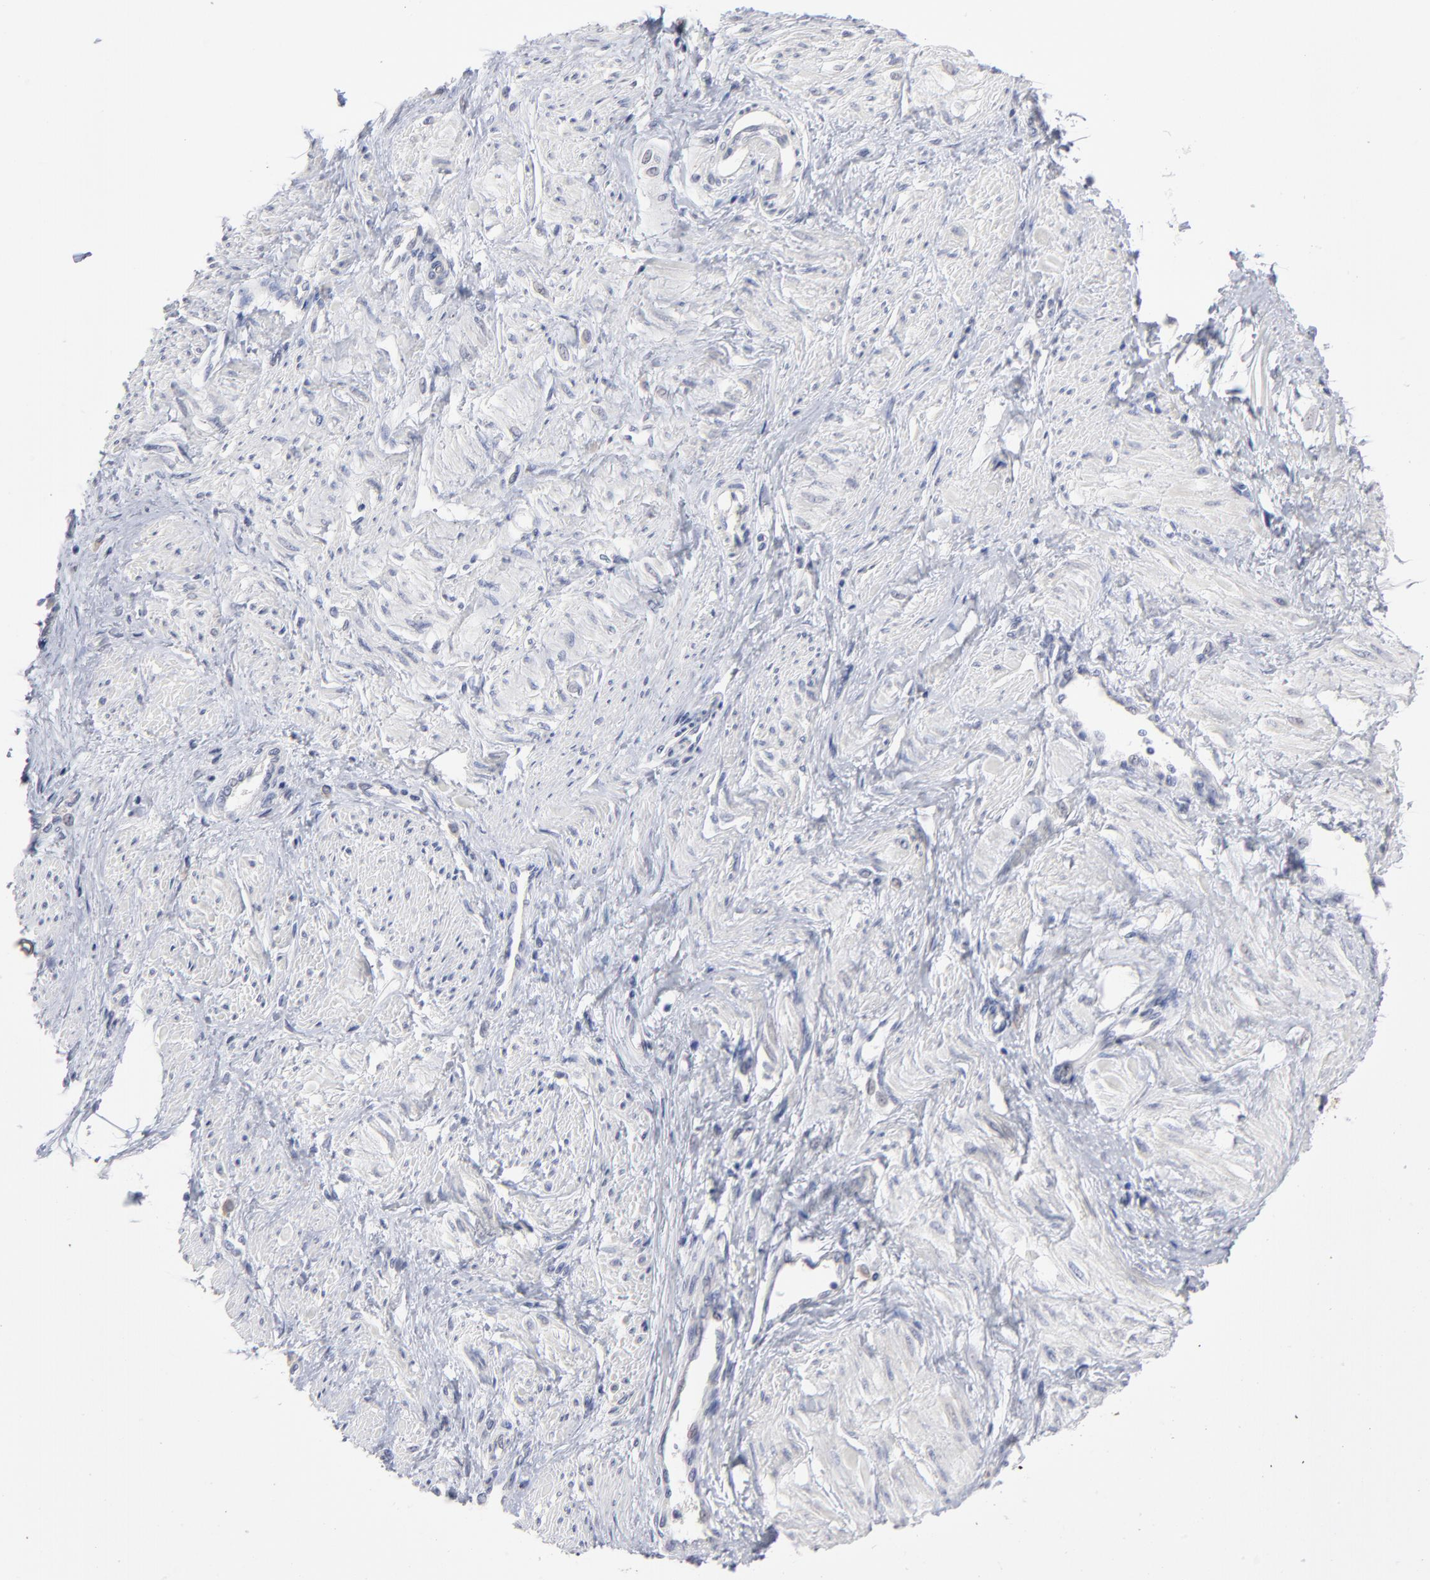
{"staining": {"intensity": "negative", "quantity": "none", "location": "none"}, "tissue": "smooth muscle", "cell_type": "Smooth muscle cells", "image_type": "normal", "snomed": [{"axis": "morphology", "description": "Normal tissue, NOS"}, {"axis": "topography", "description": "Smooth muscle"}, {"axis": "topography", "description": "Uterus"}], "caption": "Human smooth muscle stained for a protein using immunohistochemistry exhibits no positivity in smooth muscle cells.", "gene": "RPS24", "patient": {"sex": "female", "age": 39}}